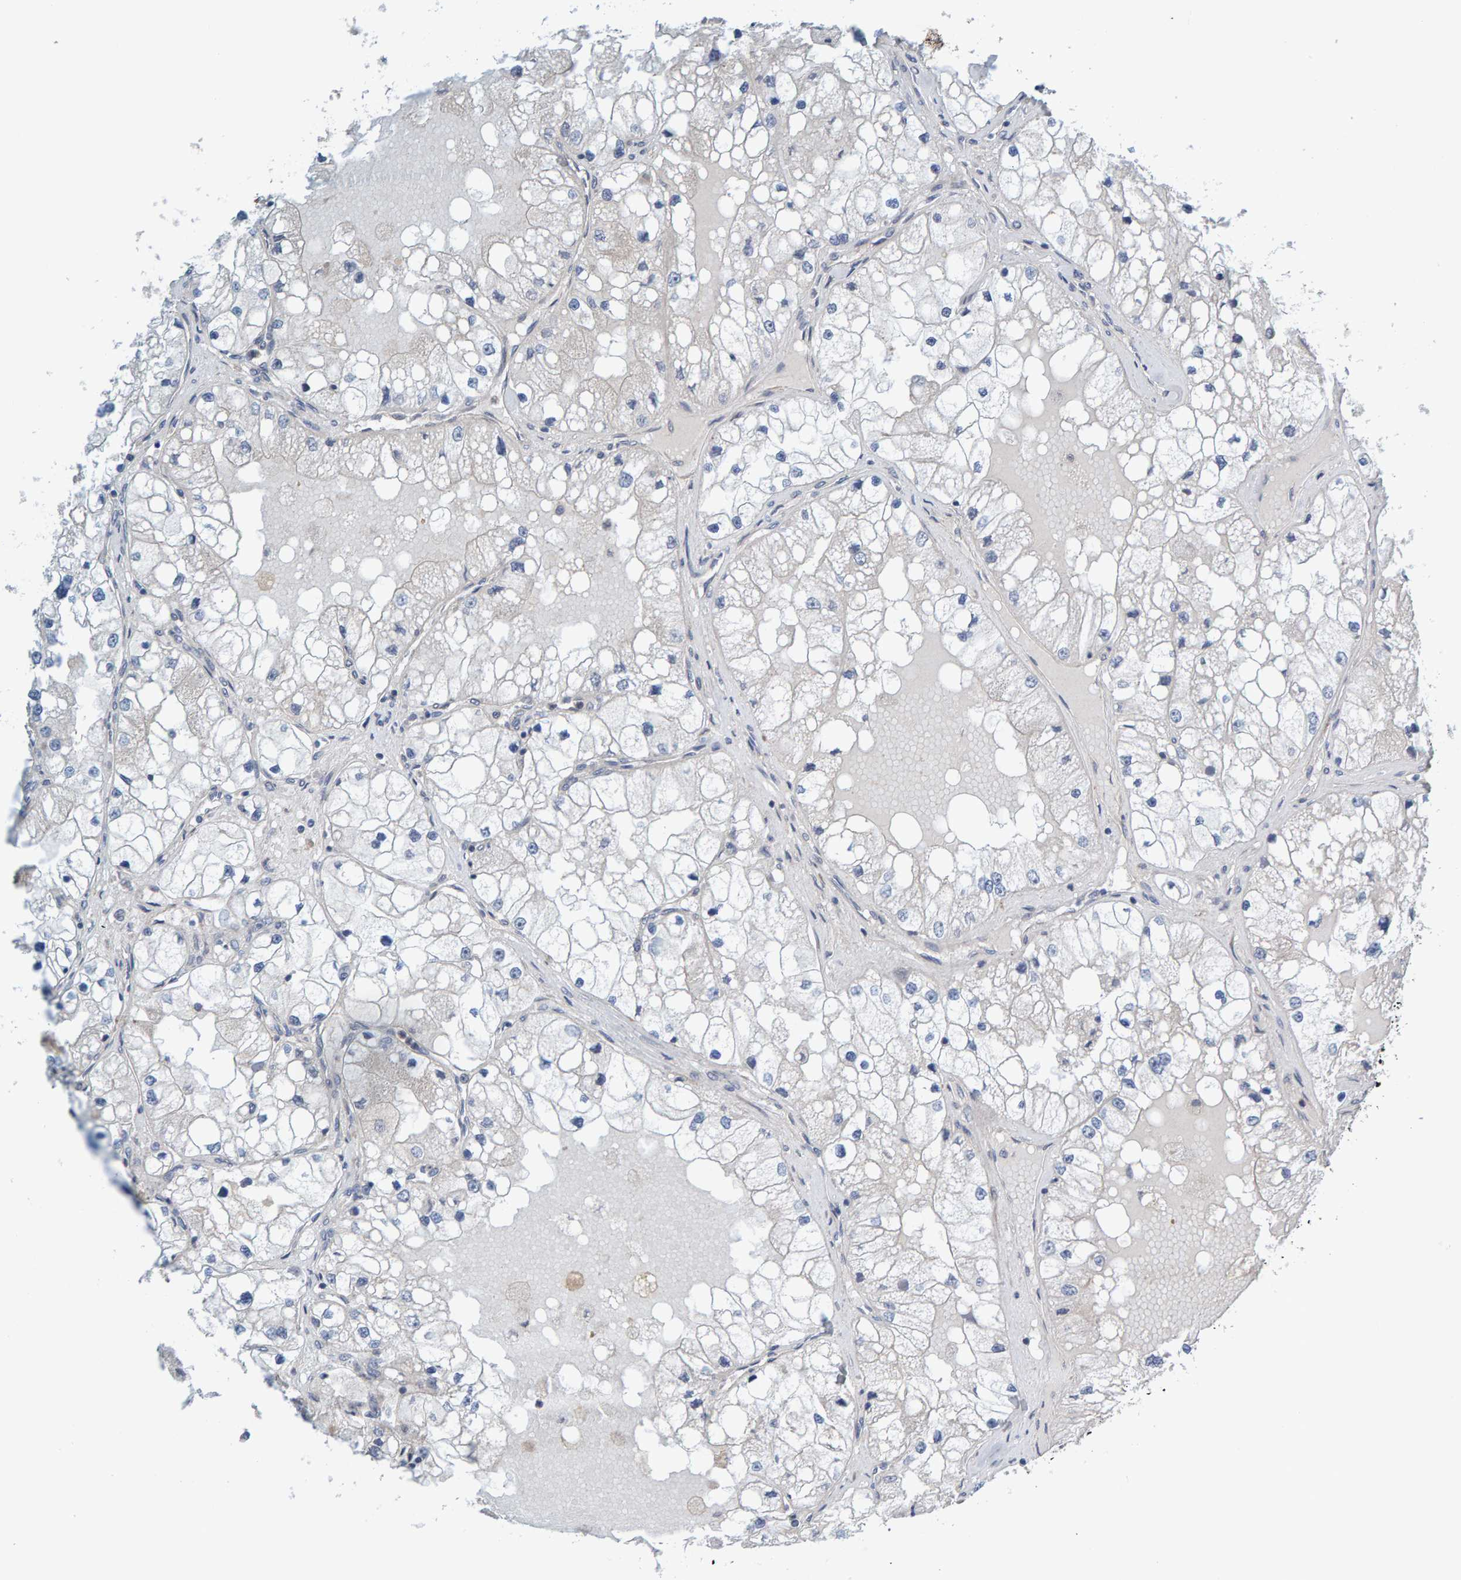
{"staining": {"intensity": "negative", "quantity": "none", "location": "none"}, "tissue": "renal cancer", "cell_type": "Tumor cells", "image_type": "cancer", "snomed": [{"axis": "morphology", "description": "Adenocarcinoma, NOS"}, {"axis": "topography", "description": "Kidney"}], "caption": "Protein analysis of renal adenocarcinoma shows no significant staining in tumor cells.", "gene": "CCM2", "patient": {"sex": "male", "age": 68}}